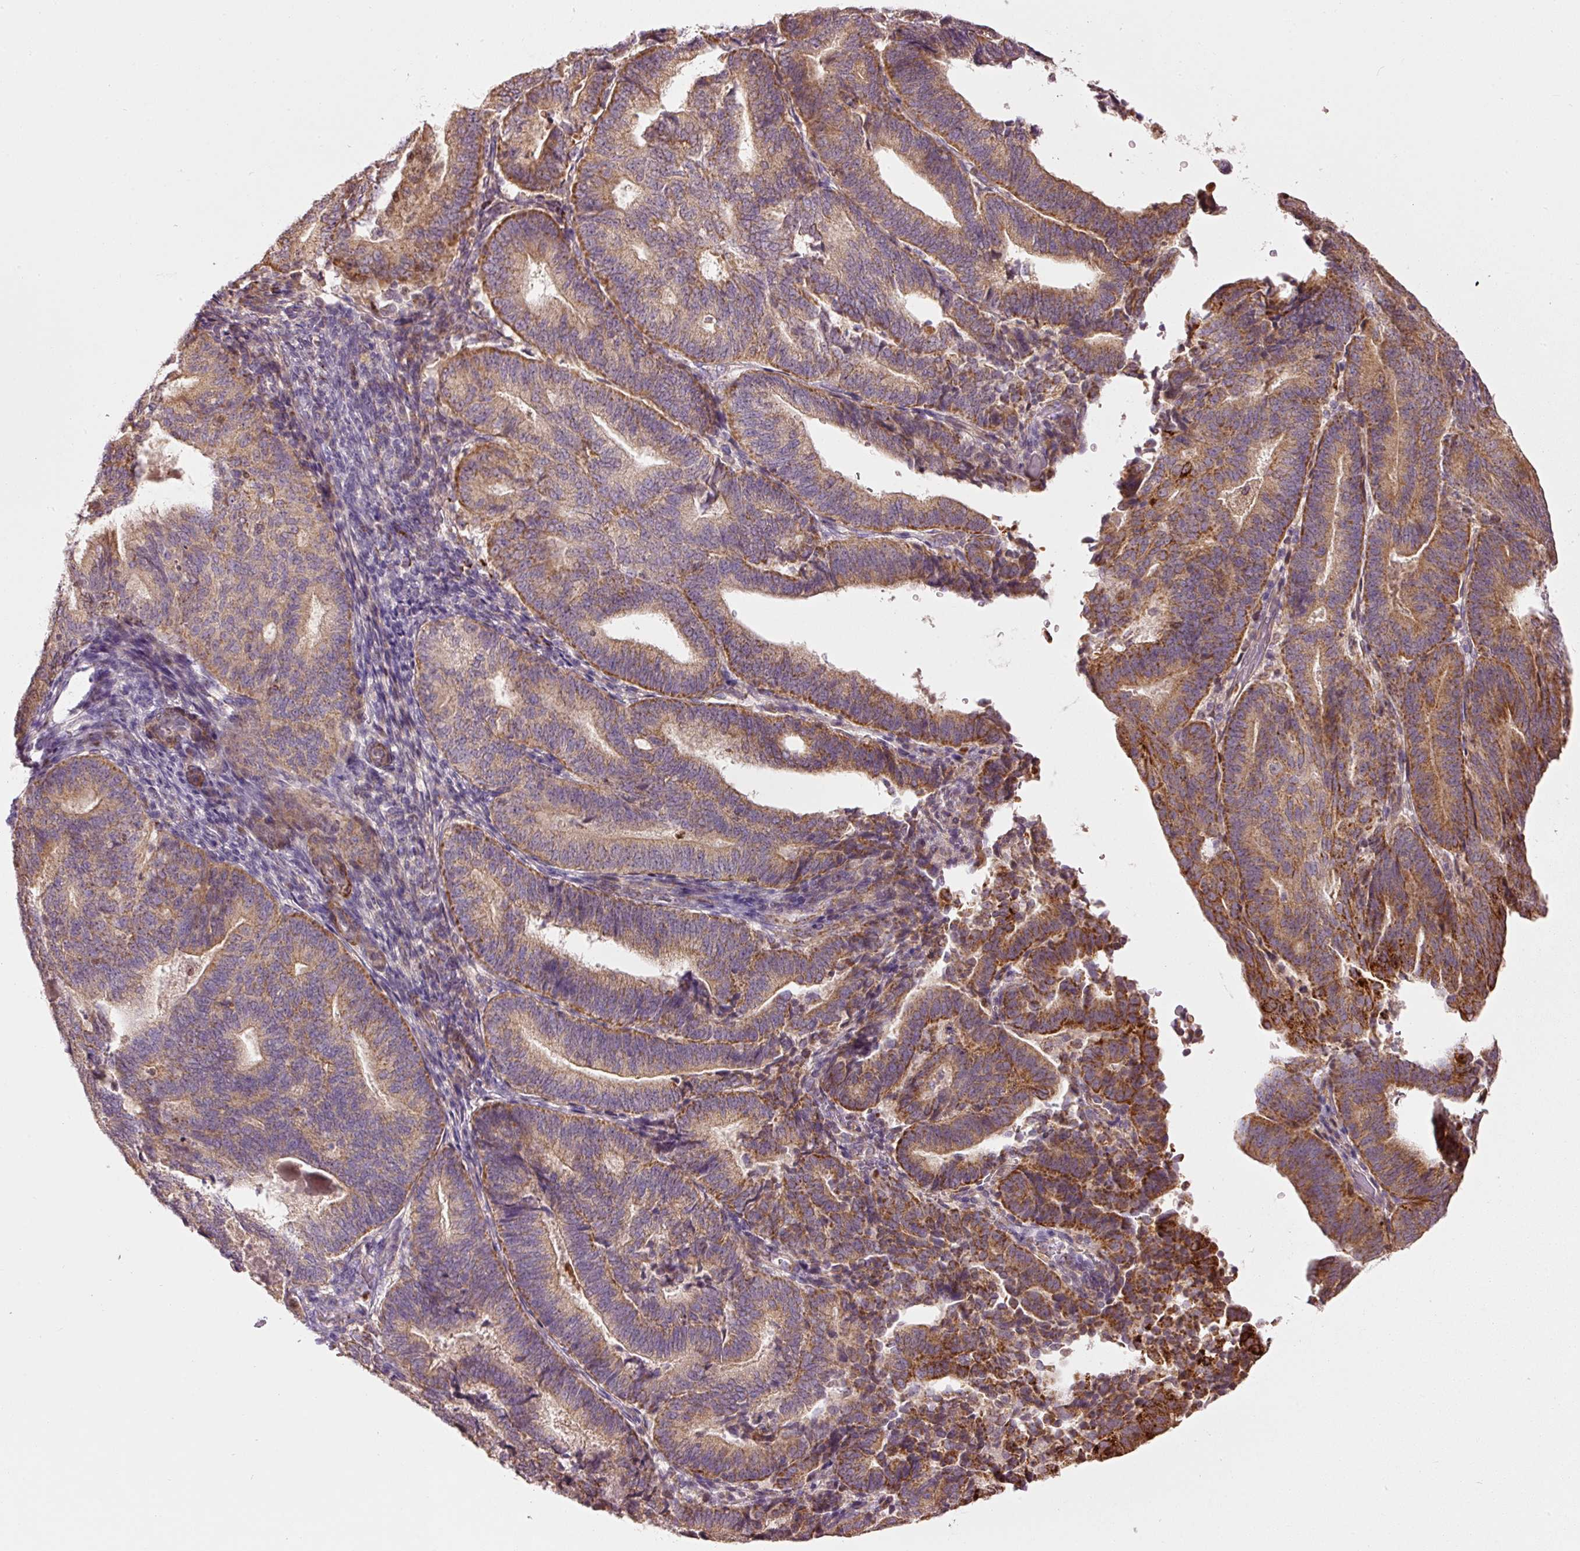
{"staining": {"intensity": "moderate", "quantity": ">75%", "location": "cytoplasmic/membranous"}, "tissue": "endometrial cancer", "cell_type": "Tumor cells", "image_type": "cancer", "snomed": [{"axis": "morphology", "description": "Adenocarcinoma, NOS"}, {"axis": "topography", "description": "Endometrium"}], "caption": "Protein expression by IHC exhibits moderate cytoplasmic/membranous expression in about >75% of tumor cells in adenocarcinoma (endometrial). Ihc stains the protein in brown and the nuclei are stained blue.", "gene": "MTHFD1L", "patient": {"sex": "female", "age": 70}}